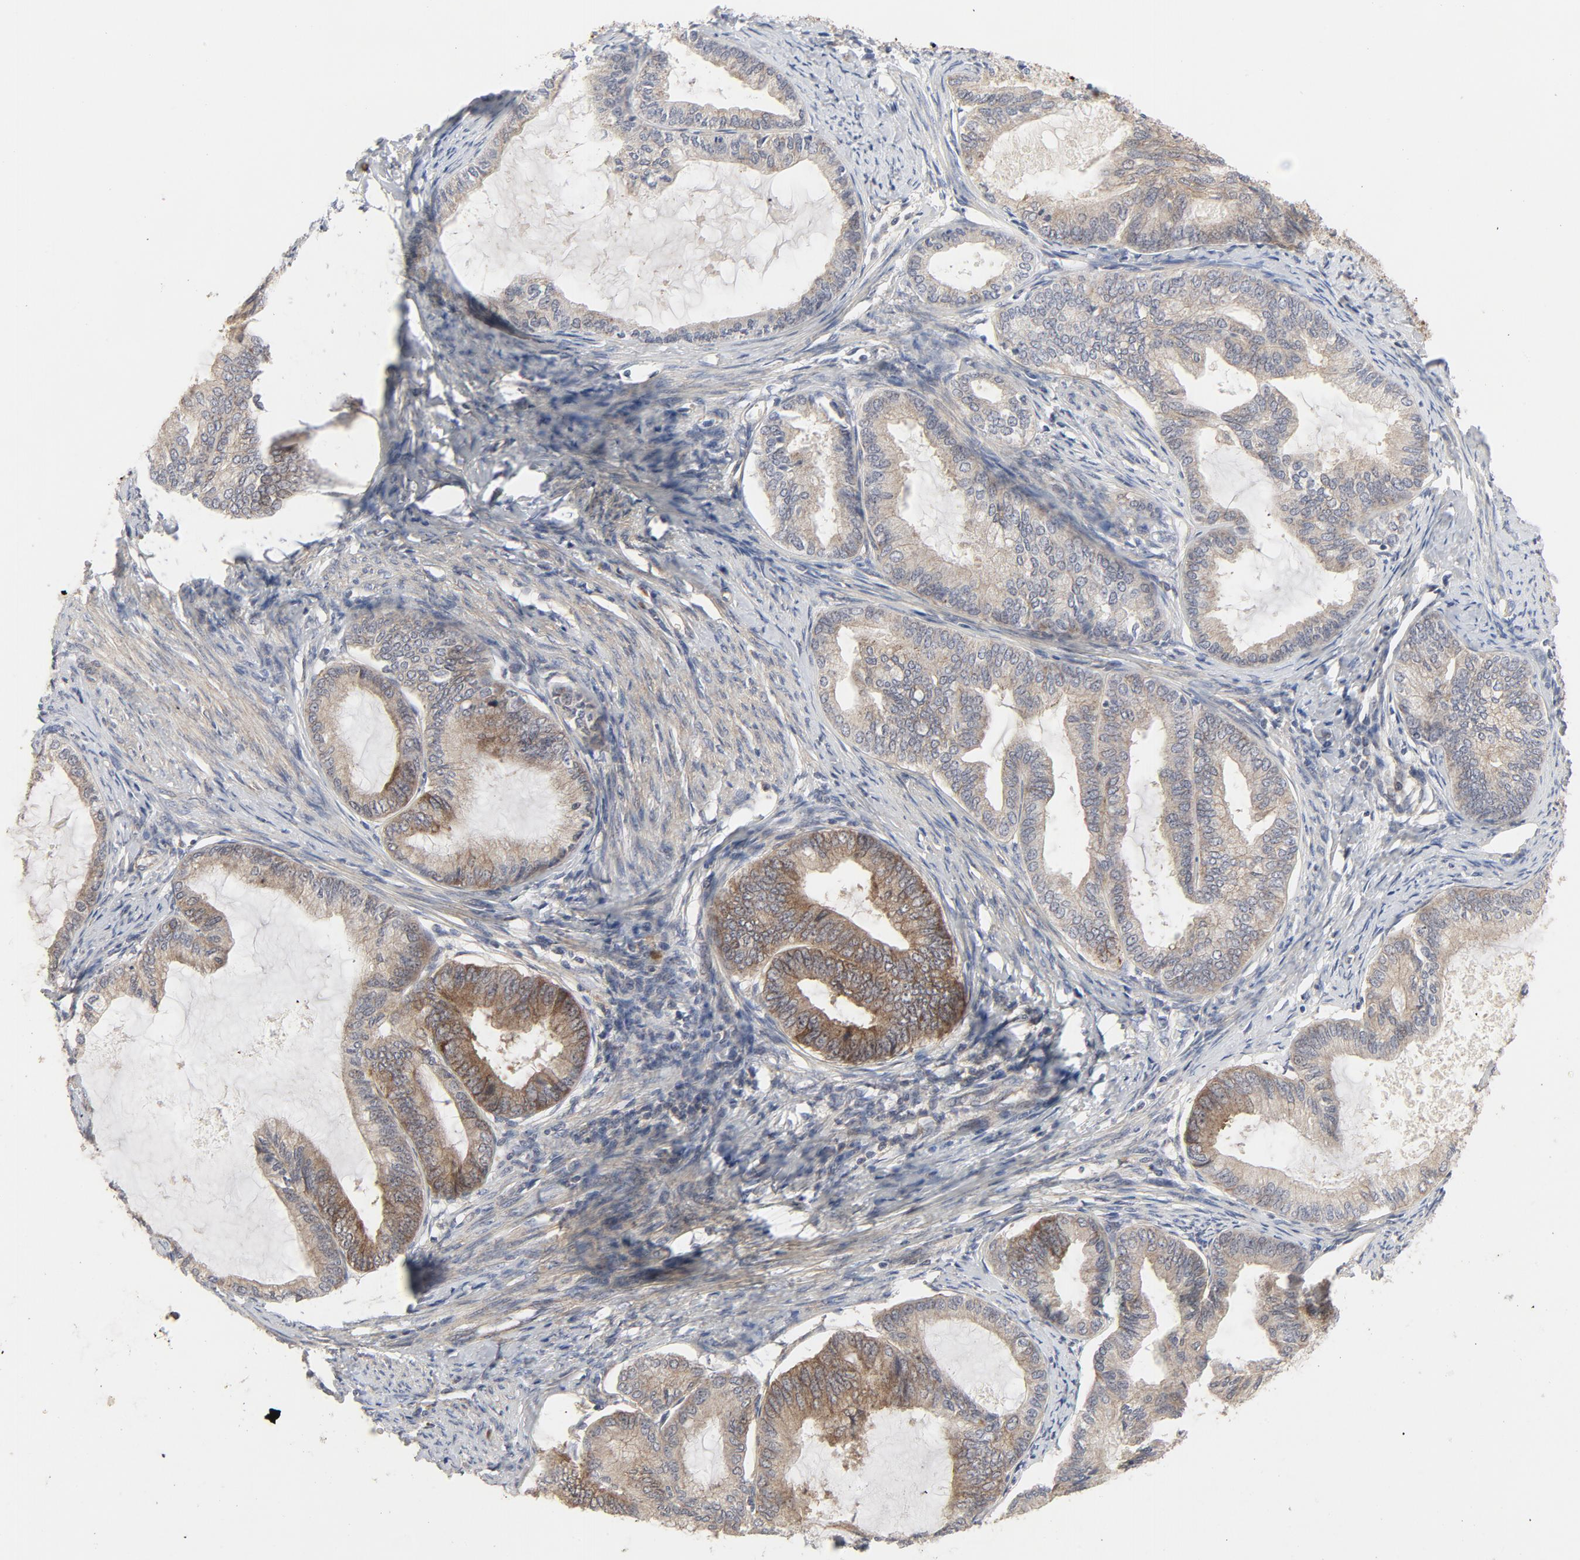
{"staining": {"intensity": "weak", "quantity": ">75%", "location": "cytoplasmic/membranous"}, "tissue": "endometrial cancer", "cell_type": "Tumor cells", "image_type": "cancer", "snomed": [{"axis": "morphology", "description": "Adenocarcinoma, NOS"}, {"axis": "topography", "description": "Endometrium"}], "caption": "Endometrial adenocarcinoma stained with a protein marker displays weak staining in tumor cells.", "gene": "MAP2K7", "patient": {"sex": "female", "age": 86}}